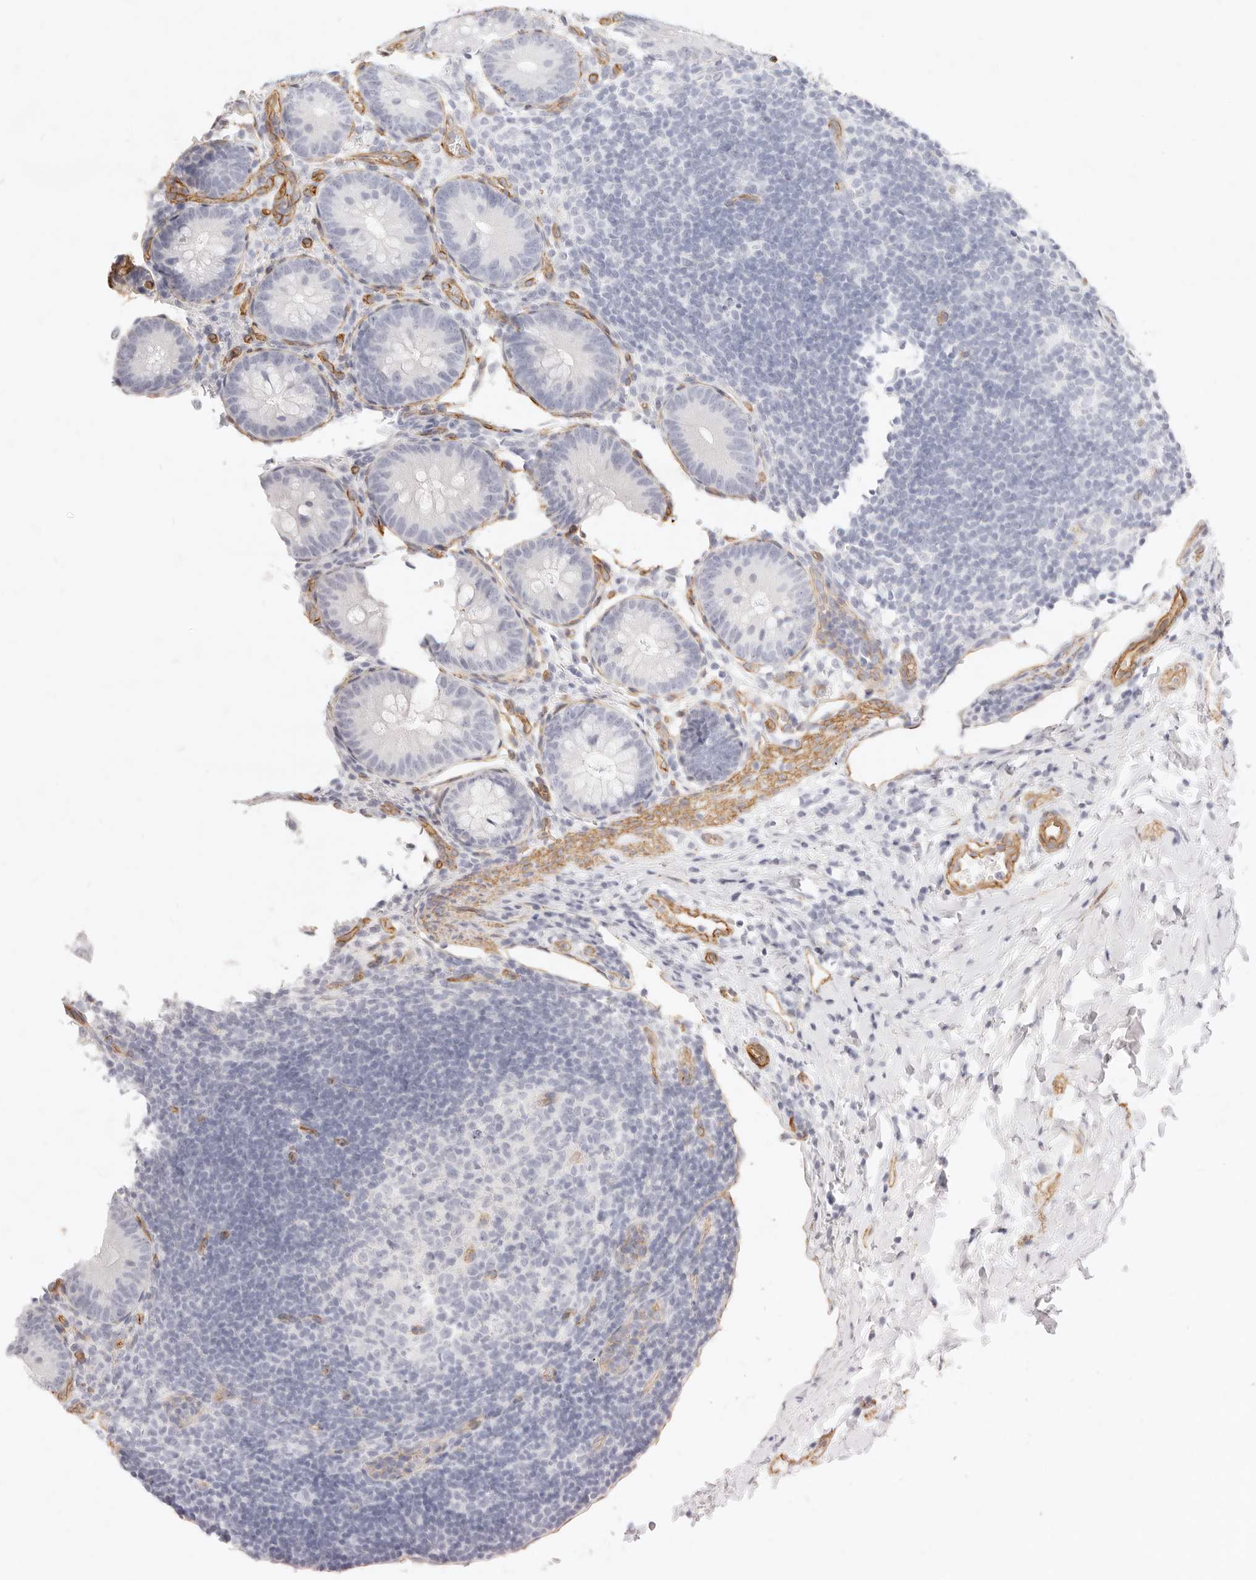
{"staining": {"intensity": "negative", "quantity": "none", "location": "none"}, "tissue": "appendix", "cell_type": "Glandular cells", "image_type": "normal", "snomed": [{"axis": "morphology", "description": "Normal tissue, NOS"}, {"axis": "topography", "description": "Appendix"}], "caption": "IHC of unremarkable appendix reveals no staining in glandular cells.", "gene": "NUS1", "patient": {"sex": "male", "age": 1}}